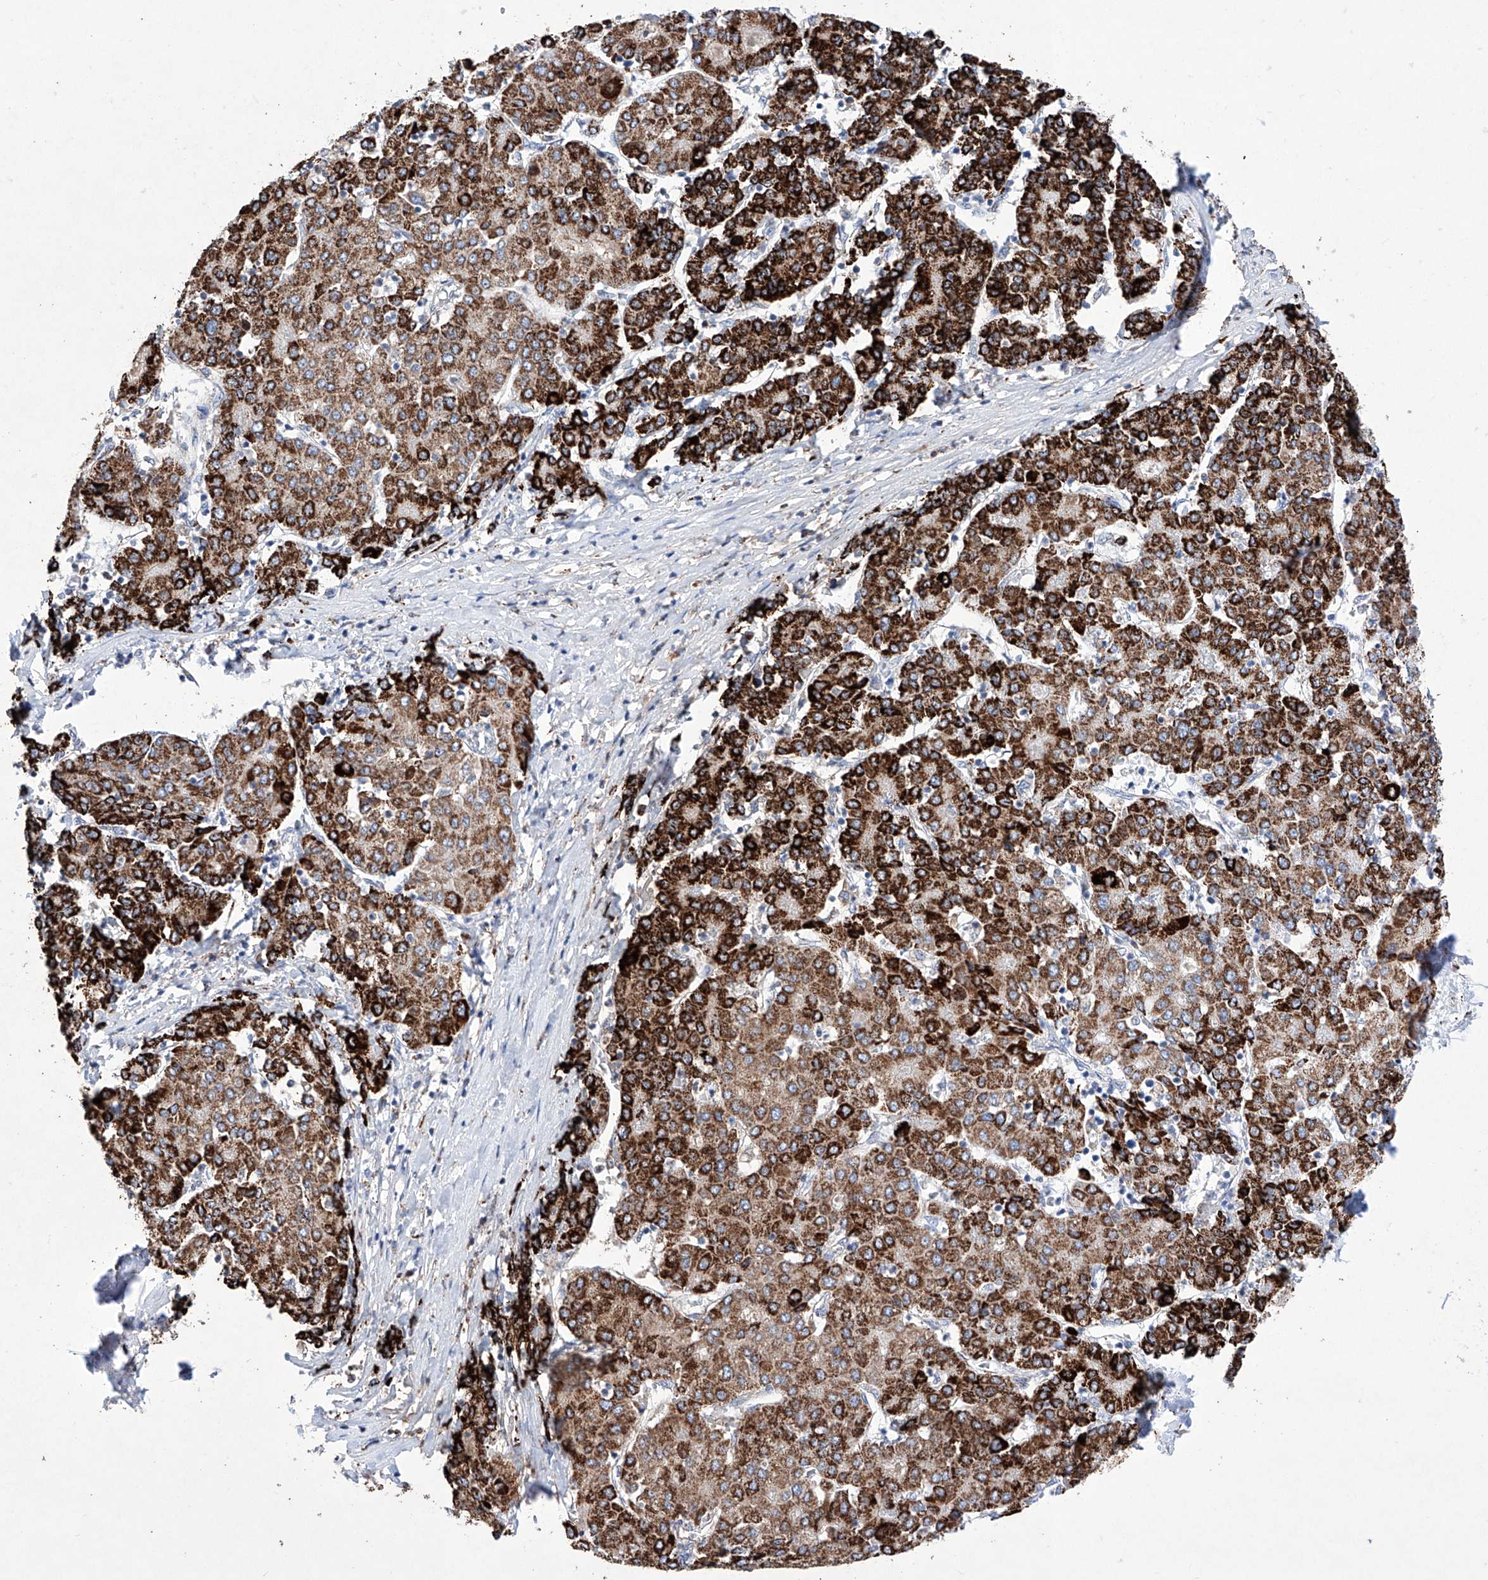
{"staining": {"intensity": "strong", "quantity": ">75%", "location": "cytoplasmic/membranous"}, "tissue": "liver cancer", "cell_type": "Tumor cells", "image_type": "cancer", "snomed": [{"axis": "morphology", "description": "Carcinoma, Hepatocellular, NOS"}, {"axis": "topography", "description": "Liver"}], "caption": "Immunohistochemical staining of human liver cancer demonstrates high levels of strong cytoplasmic/membranous expression in about >75% of tumor cells. Immunohistochemistry stains the protein of interest in brown and the nuclei are stained blue.", "gene": "NRROS", "patient": {"sex": "male", "age": 65}}